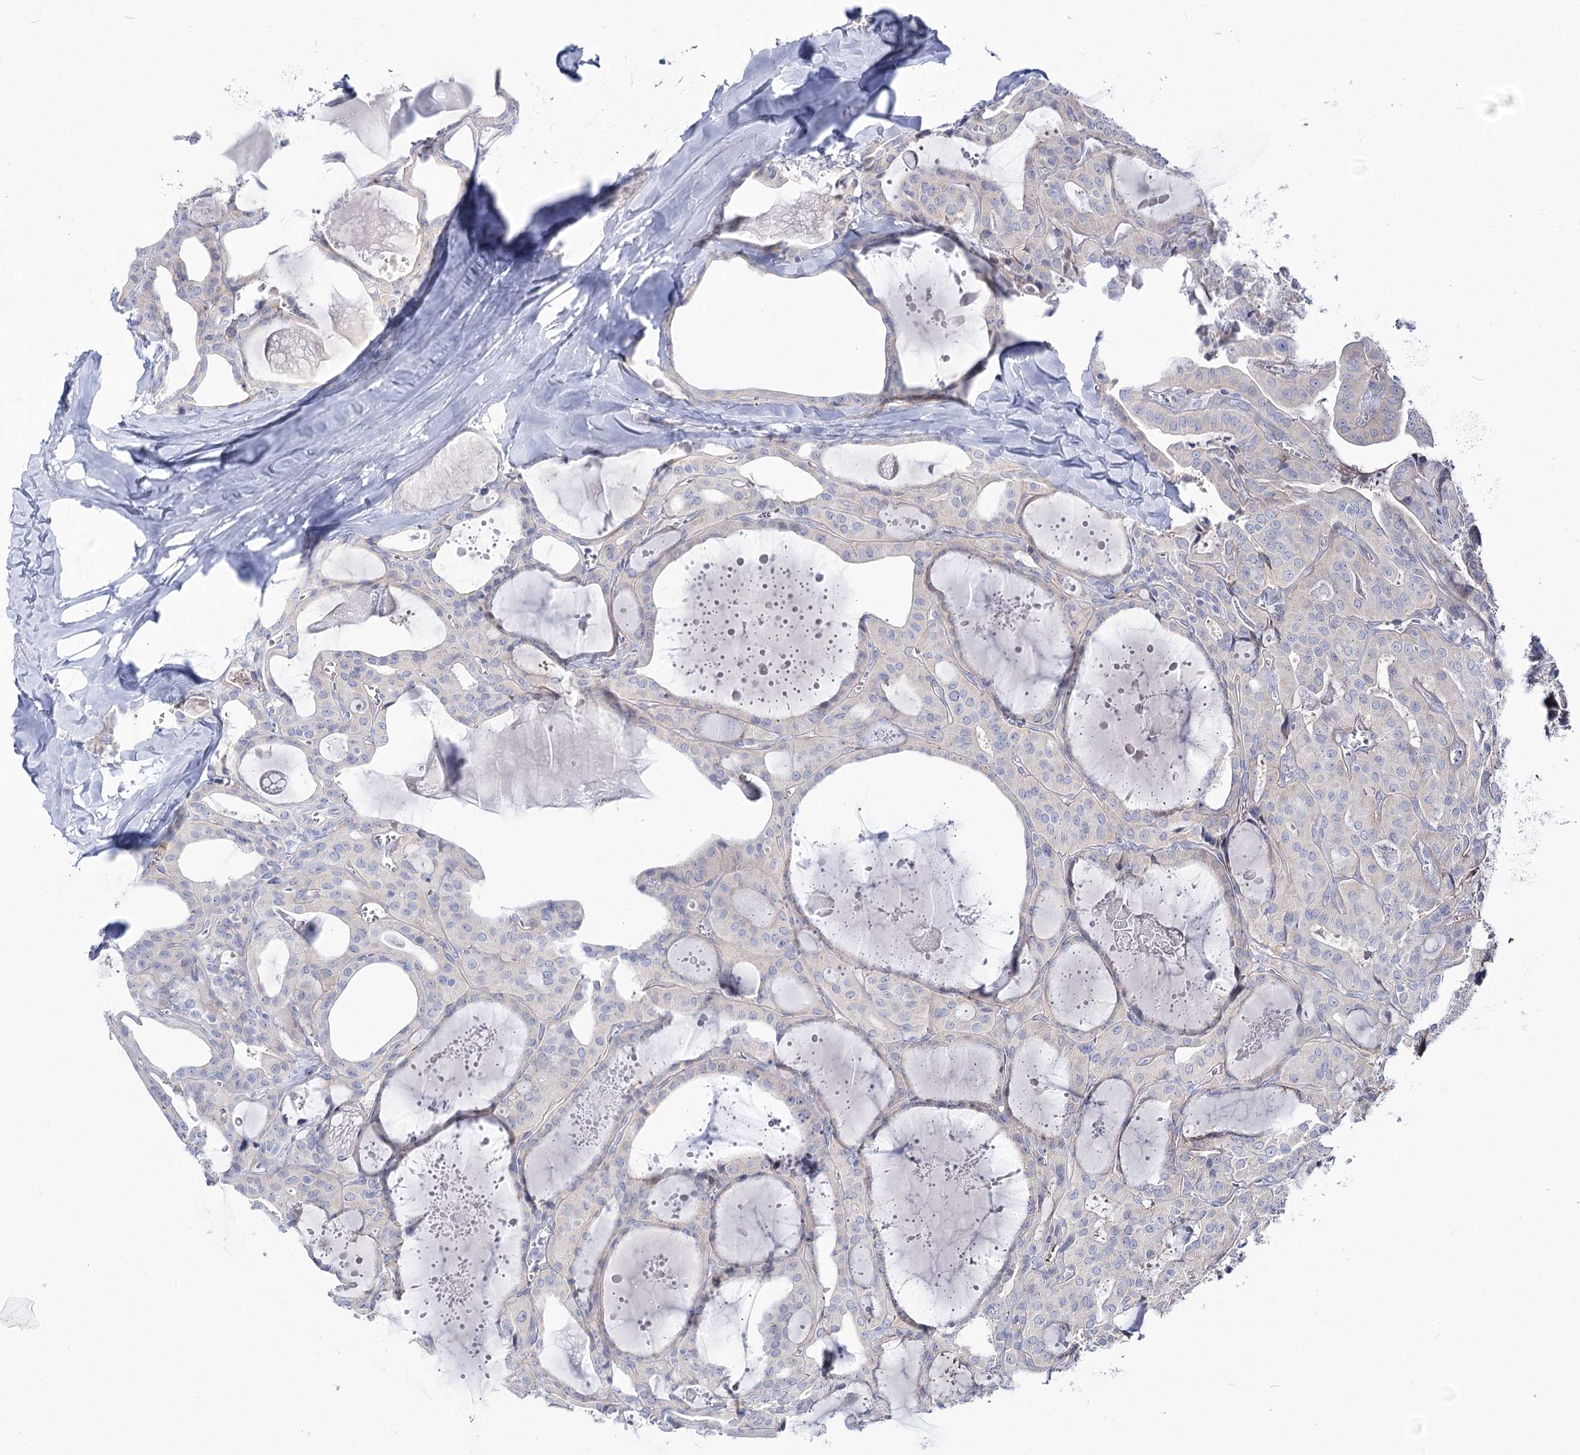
{"staining": {"intensity": "negative", "quantity": "none", "location": "none"}, "tissue": "thyroid cancer", "cell_type": "Tumor cells", "image_type": "cancer", "snomed": [{"axis": "morphology", "description": "Papillary adenocarcinoma, NOS"}, {"axis": "topography", "description": "Thyroid gland"}], "caption": "Immunohistochemical staining of thyroid papillary adenocarcinoma shows no significant positivity in tumor cells. The staining is performed using DAB (3,3'-diaminobenzidine) brown chromogen with nuclei counter-stained in using hematoxylin.", "gene": "SUOX", "patient": {"sex": "male", "age": 52}}